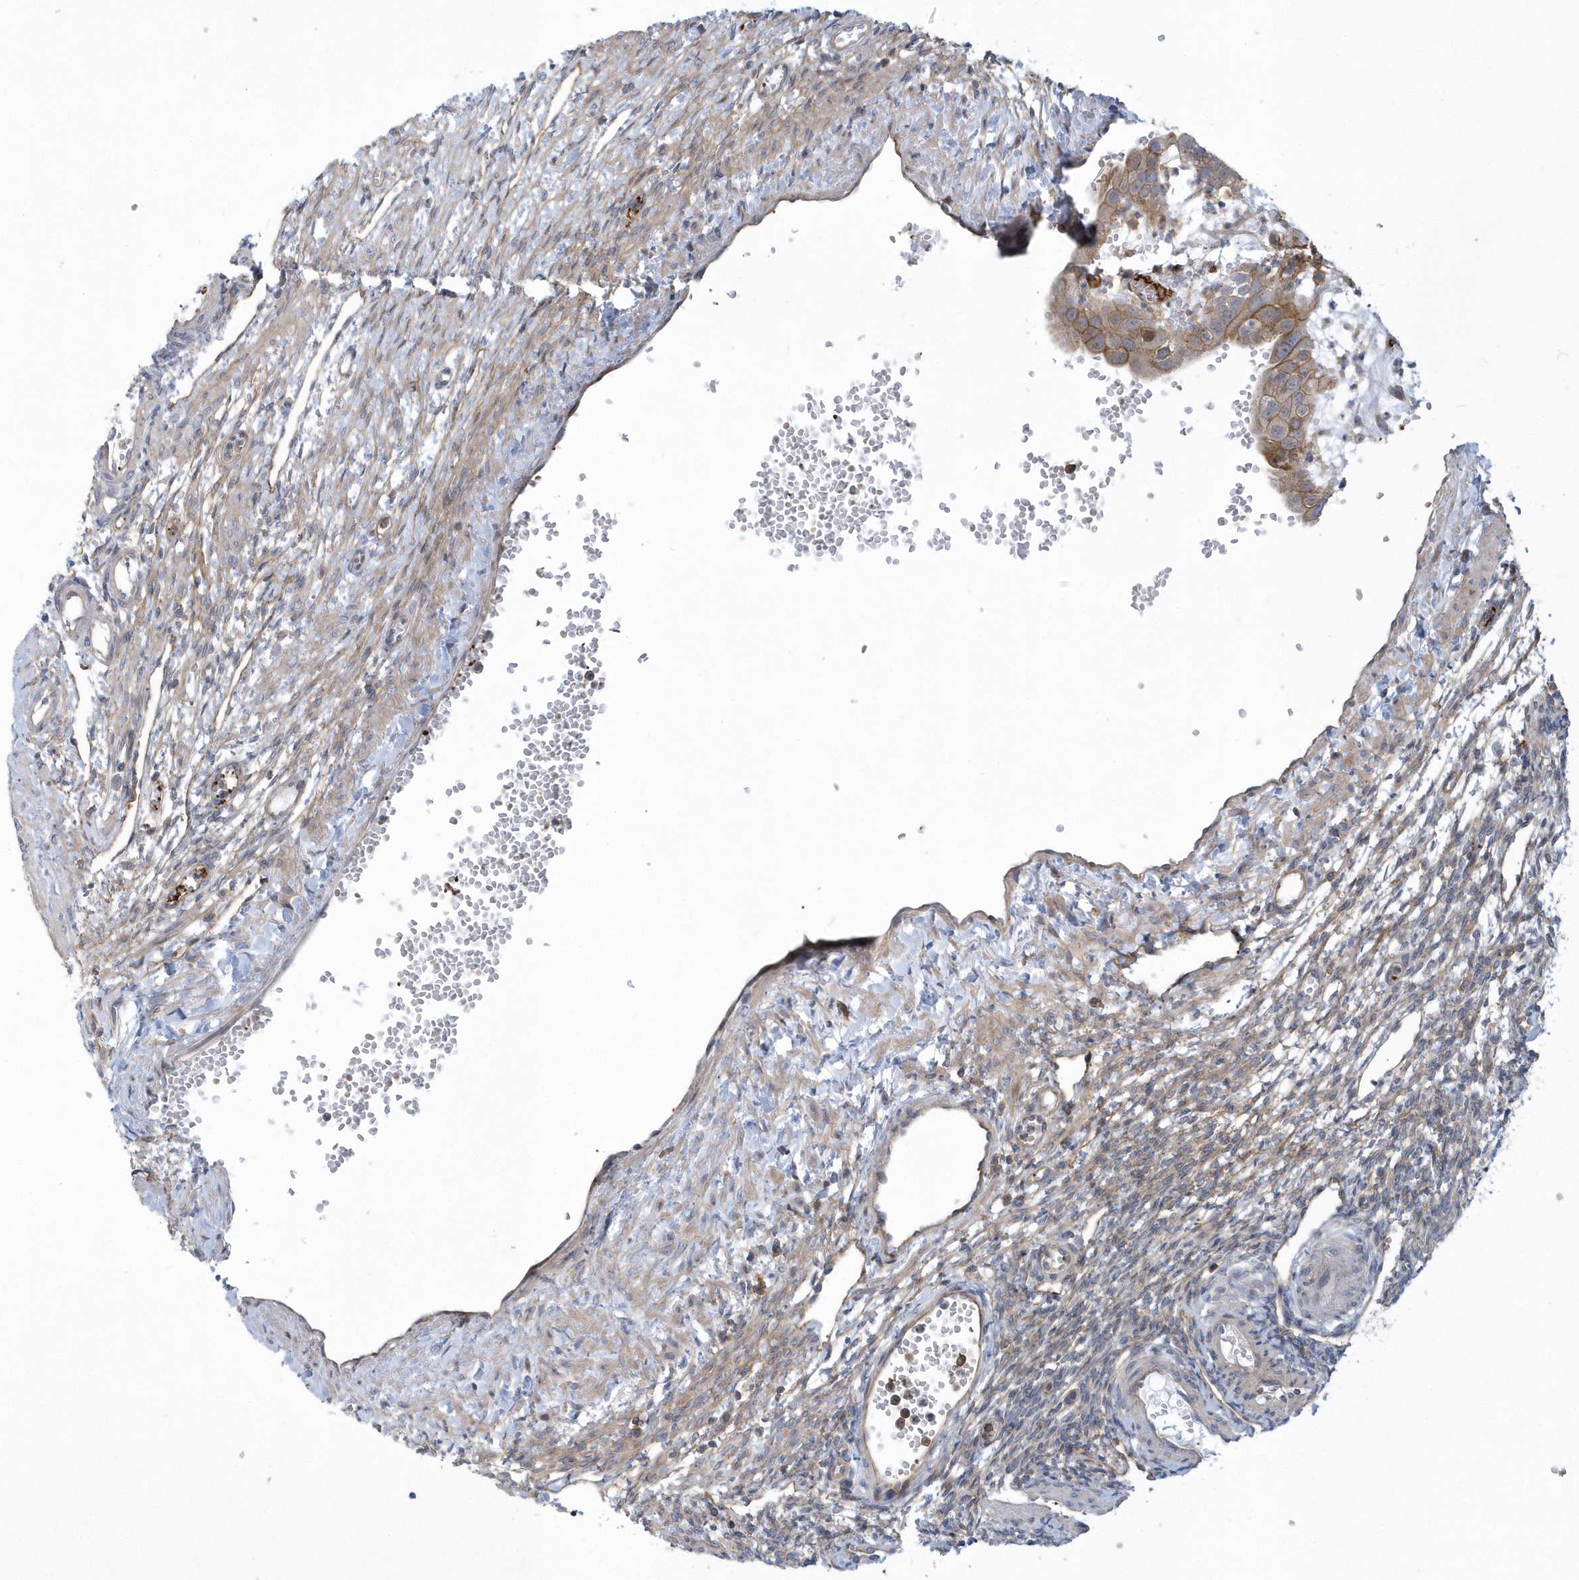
{"staining": {"intensity": "negative", "quantity": "none", "location": "none"}, "tissue": "ovary", "cell_type": "Ovarian stroma cells", "image_type": "normal", "snomed": [{"axis": "morphology", "description": "Normal tissue, NOS"}, {"axis": "morphology", "description": "Cyst, NOS"}, {"axis": "topography", "description": "Ovary"}], "caption": "Unremarkable ovary was stained to show a protein in brown. There is no significant staining in ovarian stroma cells.", "gene": "ARAP2", "patient": {"sex": "female", "age": 33}}